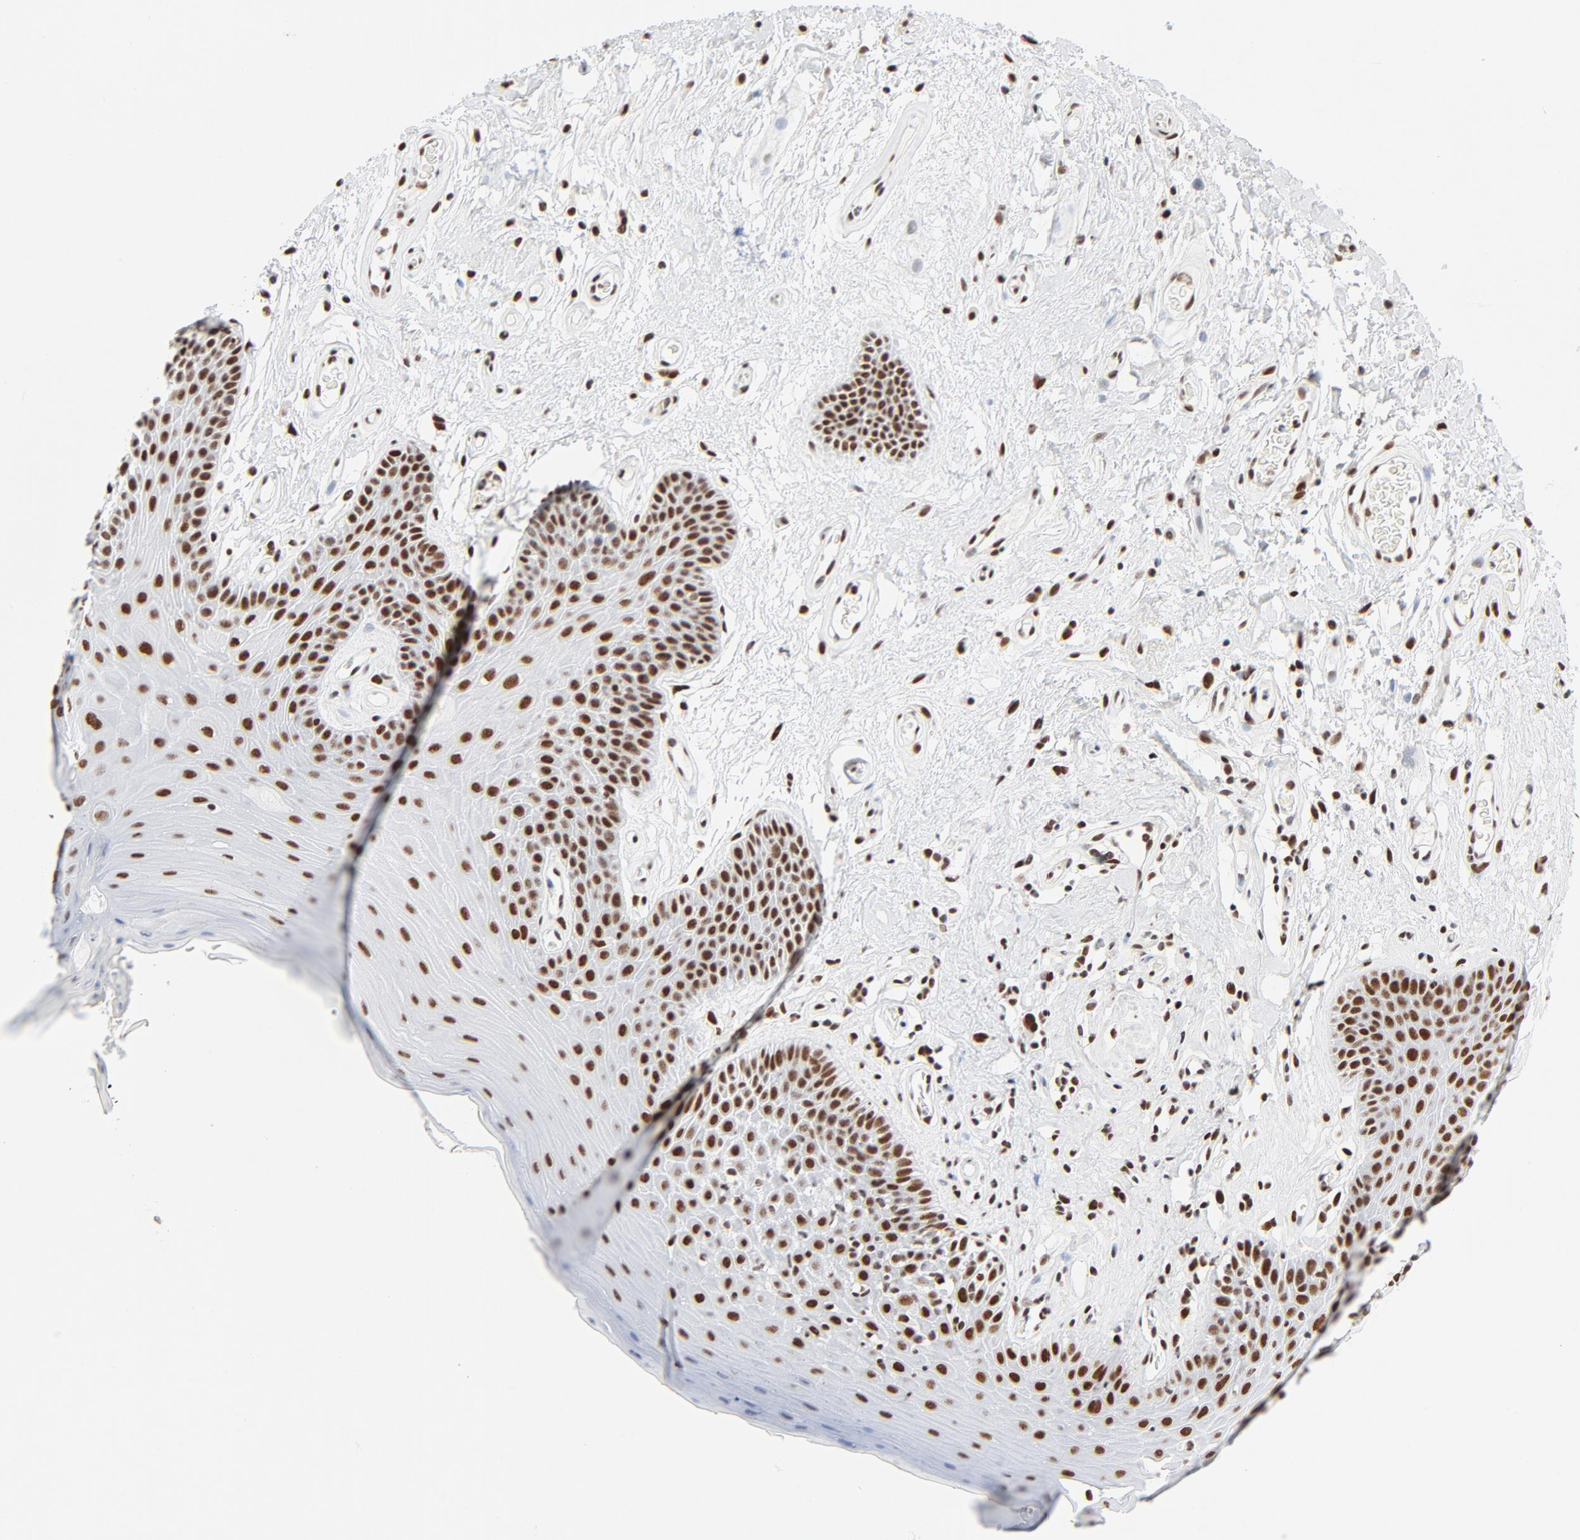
{"staining": {"intensity": "strong", "quantity": ">75%", "location": "nuclear"}, "tissue": "oral mucosa", "cell_type": "Squamous epithelial cells", "image_type": "normal", "snomed": [{"axis": "morphology", "description": "Normal tissue, NOS"}, {"axis": "morphology", "description": "Squamous cell carcinoma, NOS"}, {"axis": "topography", "description": "Skeletal muscle"}, {"axis": "topography", "description": "Oral tissue"}, {"axis": "topography", "description": "Head-Neck"}], "caption": "This photomicrograph demonstrates benign oral mucosa stained with IHC to label a protein in brown. The nuclear of squamous epithelial cells show strong positivity for the protein. Nuclei are counter-stained blue.", "gene": "GTF2H1", "patient": {"sex": "male", "age": 71}}